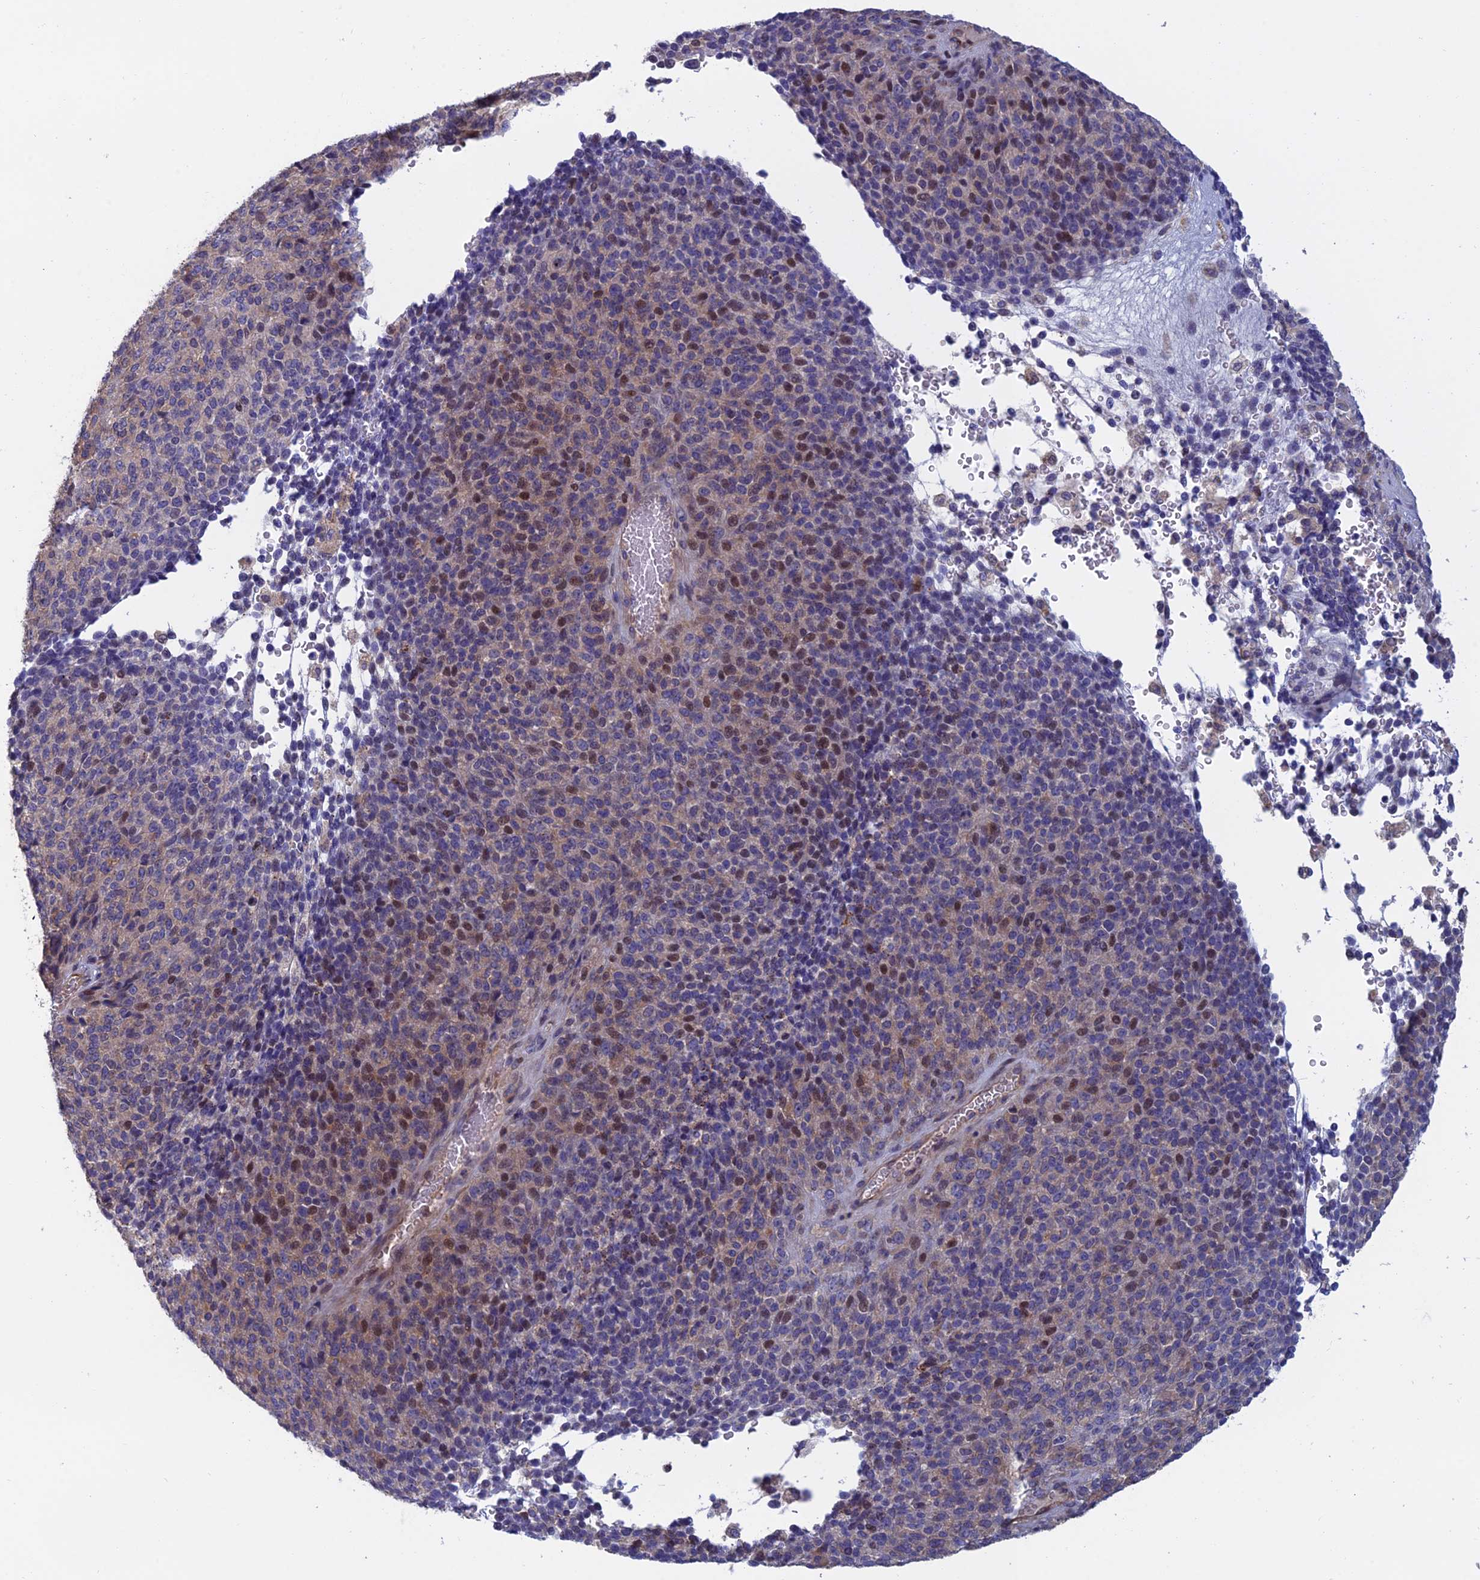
{"staining": {"intensity": "moderate", "quantity": "<25%", "location": "nuclear"}, "tissue": "melanoma", "cell_type": "Tumor cells", "image_type": "cancer", "snomed": [{"axis": "morphology", "description": "Malignant melanoma, Metastatic site"}, {"axis": "topography", "description": "Brain"}], "caption": "Protein staining shows moderate nuclear expression in about <25% of tumor cells in melanoma.", "gene": "C15orf62", "patient": {"sex": "female", "age": 56}}